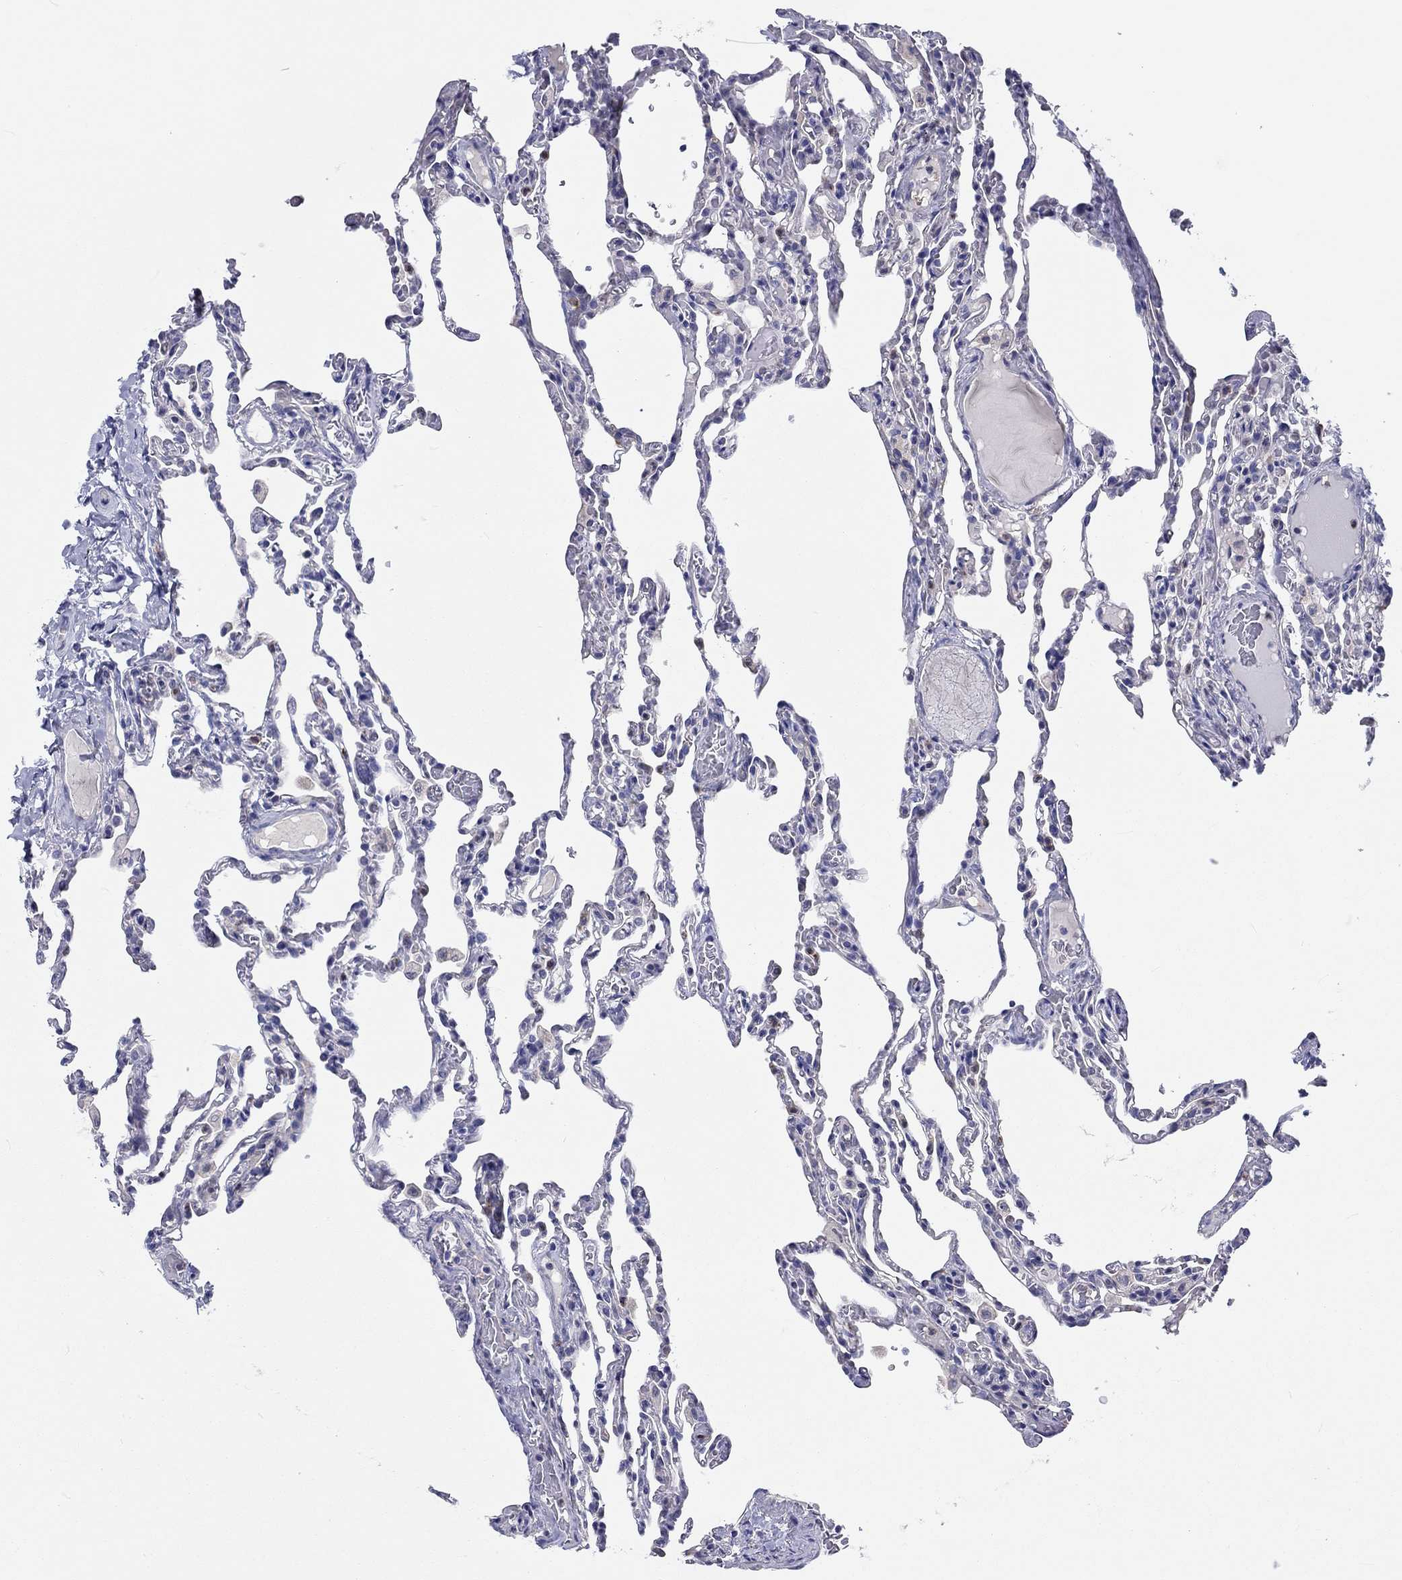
{"staining": {"intensity": "negative", "quantity": "none", "location": "none"}, "tissue": "lung", "cell_type": "Alveolar cells", "image_type": "normal", "snomed": [{"axis": "morphology", "description": "Normal tissue, NOS"}, {"axis": "topography", "description": "Lung"}], "caption": "High power microscopy image of an IHC image of normal lung, revealing no significant staining in alveolar cells. (Immunohistochemistry (ihc), brightfield microscopy, high magnification).", "gene": "ABCG4", "patient": {"sex": "female", "age": 43}}